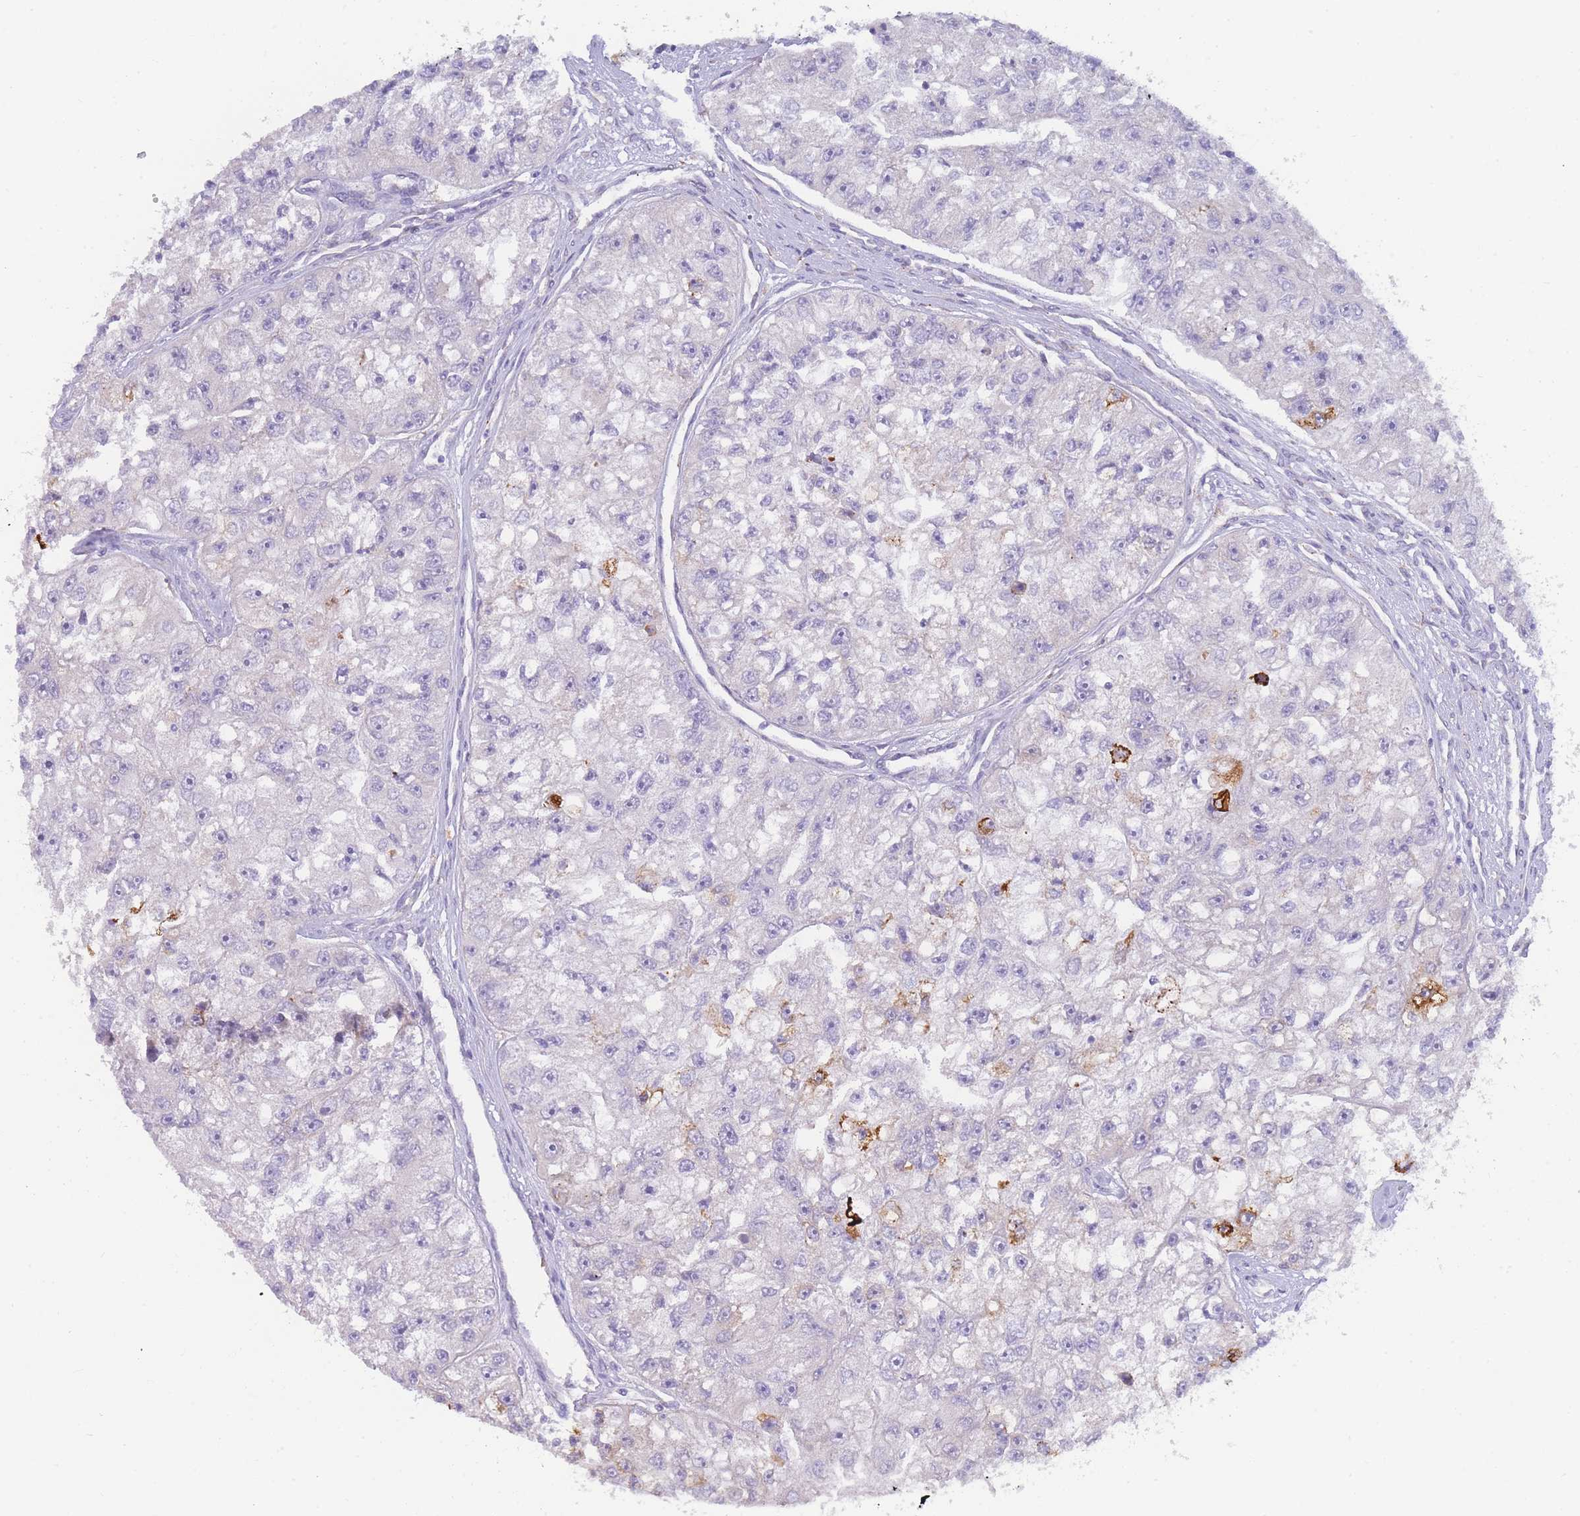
{"staining": {"intensity": "negative", "quantity": "none", "location": "none"}, "tissue": "renal cancer", "cell_type": "Tumor cells", "image_type": "cancer", "snomed": [{"axis": "morphology", "description": "Adenocarcinoma, NOS"}, {"axis": "topography", "description": "Kidney"}], "caption": "The photomicrograph demonstrates no significant positivity in tumor cells of renal adenocarcinoma.", "gene": "ZNF510", "patient": {"sex": "male", "age": 63}}